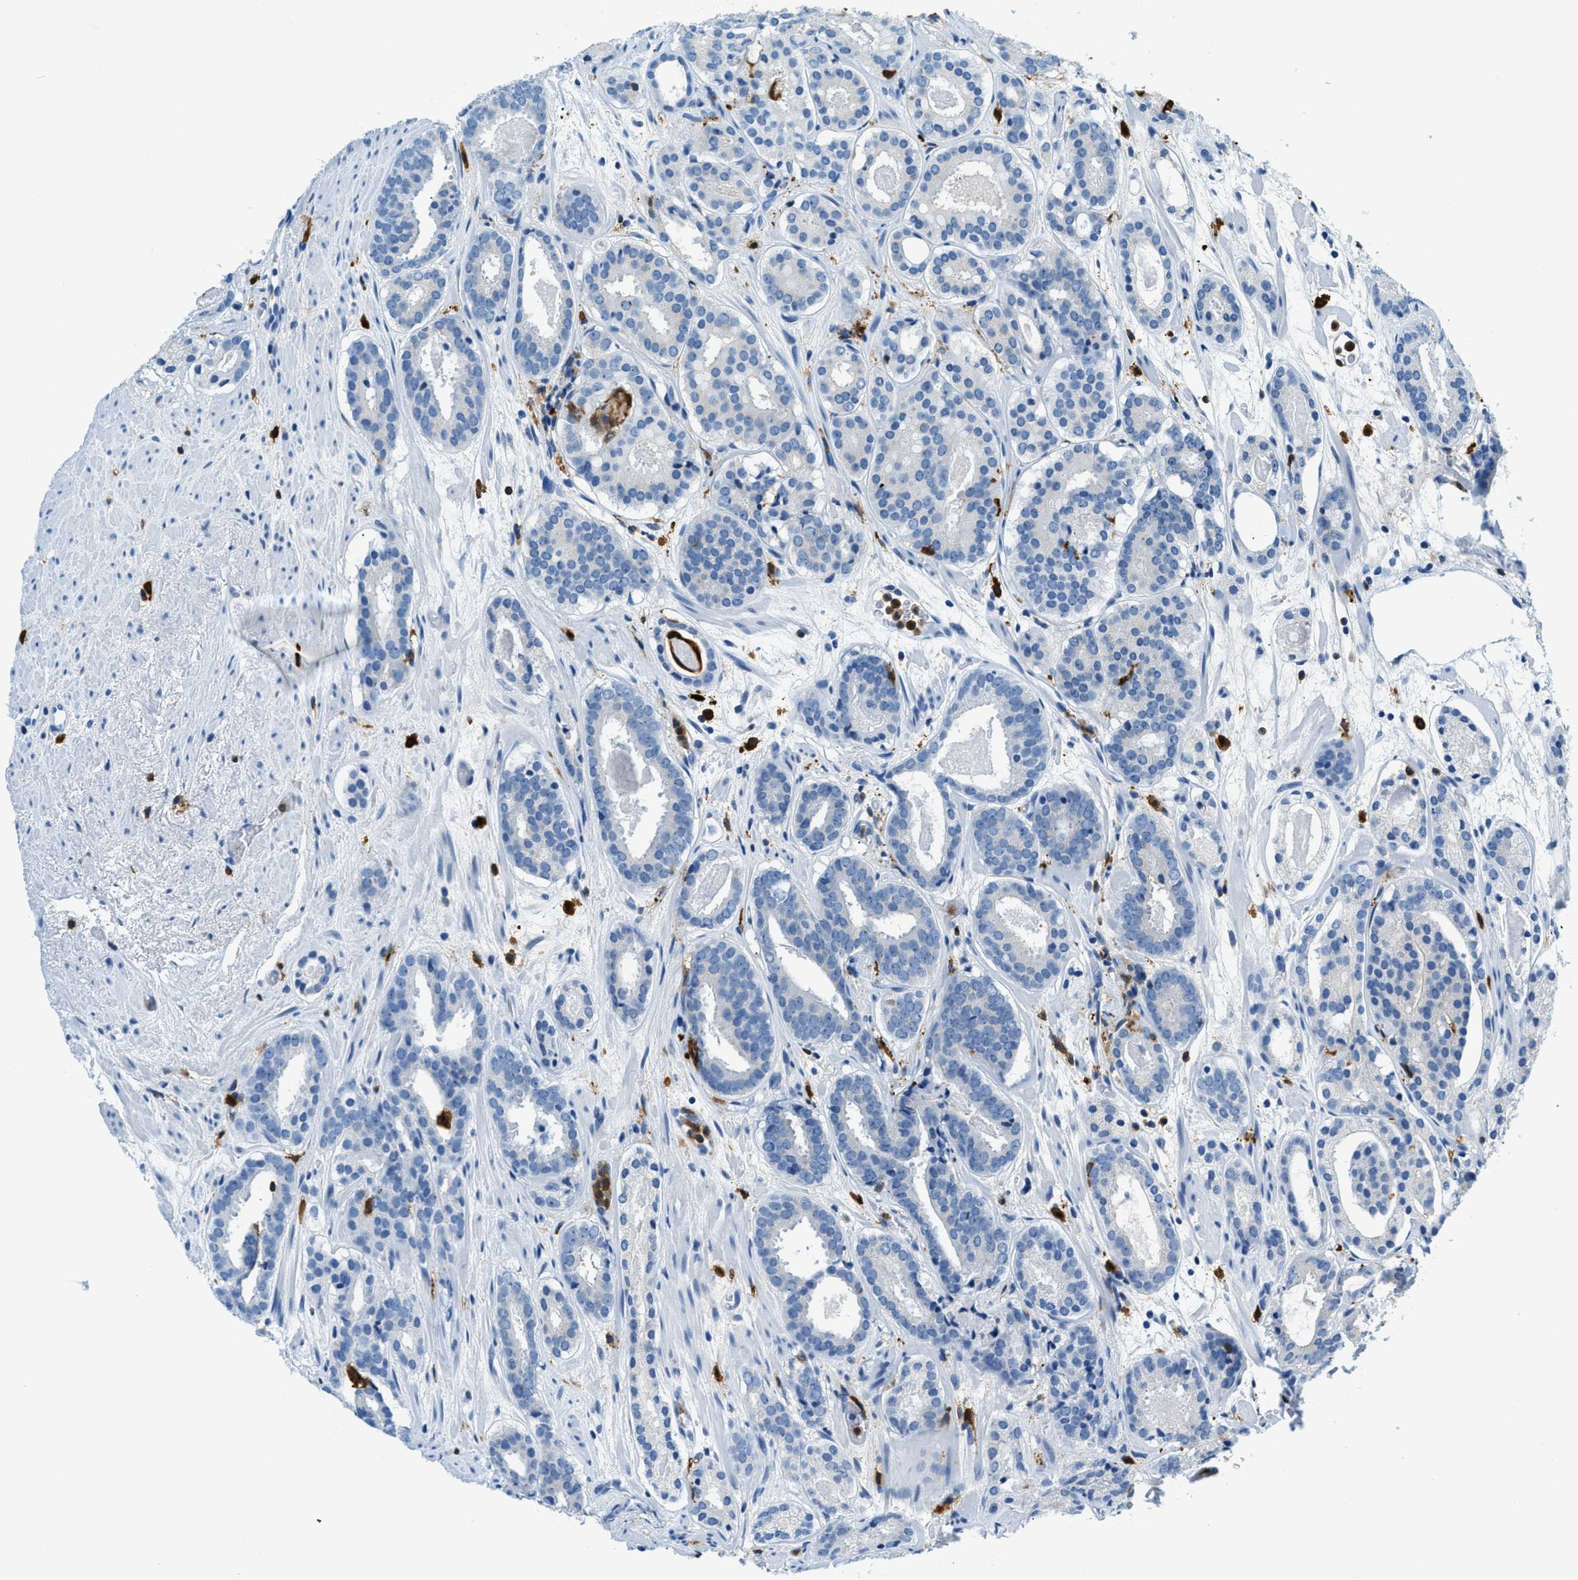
{"staining": {"intensity": "negative", "quantity": "none", "location": "none"}, "tissue": "prostate cancer", "cell_type": "Tumor cells", "image_type": "cancer", "snomed": [{"axis": "morphology", "description": "Adenocarcinoma, Low grade"}, {"axis": "topography", "description": "Prostate"}], "caption": "DAB immunohistochemical staining of human prostate adenocarcinoma (low-grade) exhibits no significant staining in tumor cells.", "gene": "CAPG", "patient": {"sex": "male", "age": 69}}